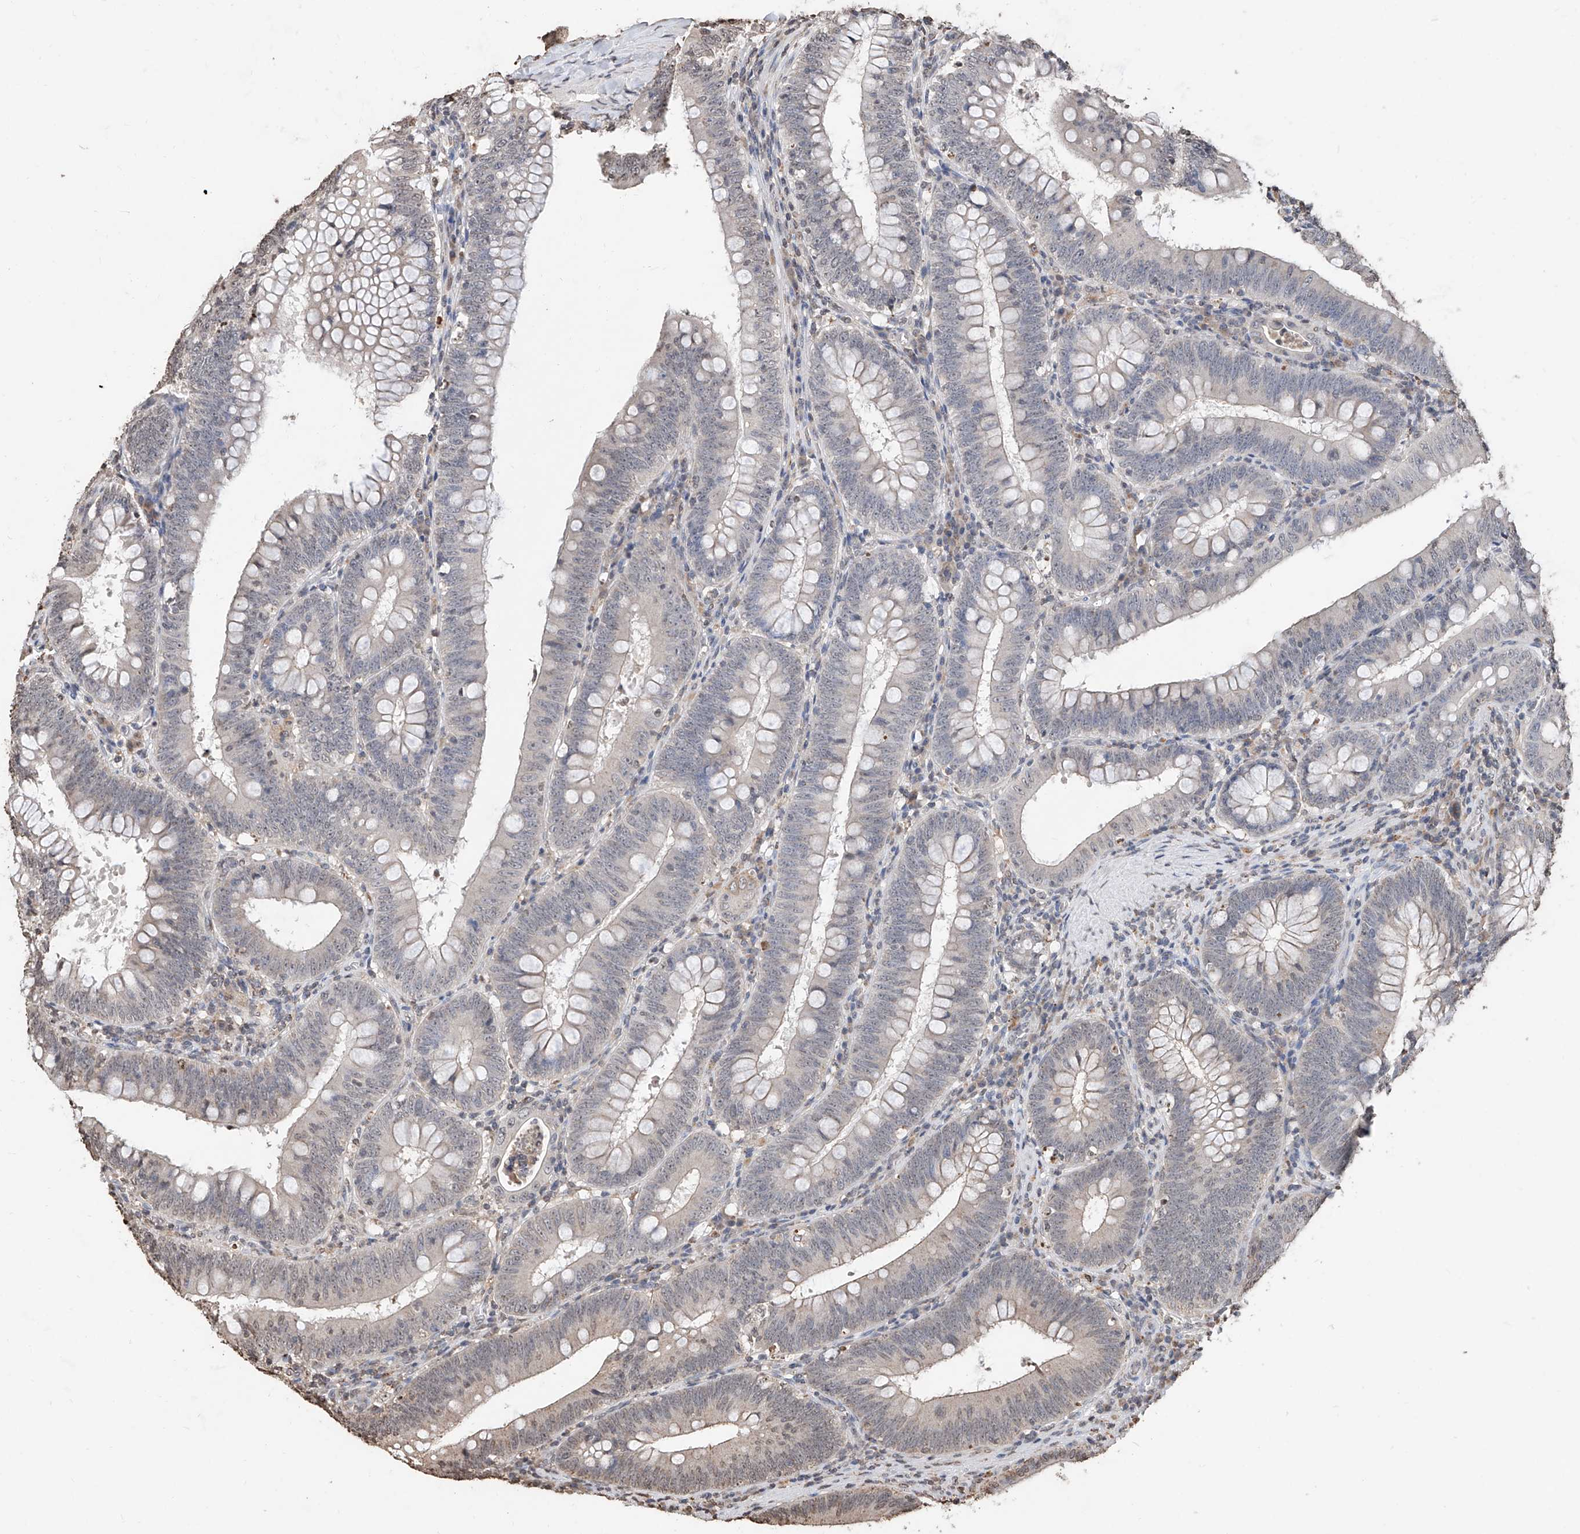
{"staining": {"intensity": "weak", "quantity": "<25%", "location": "nuclear"}, "tissue": "colorectal cancer", "cell_type": "Tumor cells", "image_type": "cancer", "snomed": [{"axis": "morphology", "description": "Normal tissue, NOS"}, {"axis": "topography", "description": "Colon"}], "caption": "Tumor cells are negative for brown protein staining in colorectal cancer. The staining is performed using DAB (3,3'-diaminobenzidine) brown chromogen with nuclei counter-stained in using hematoxylin.", "gene": "RP9", "patient": {"sex": "female", "age": 82}}